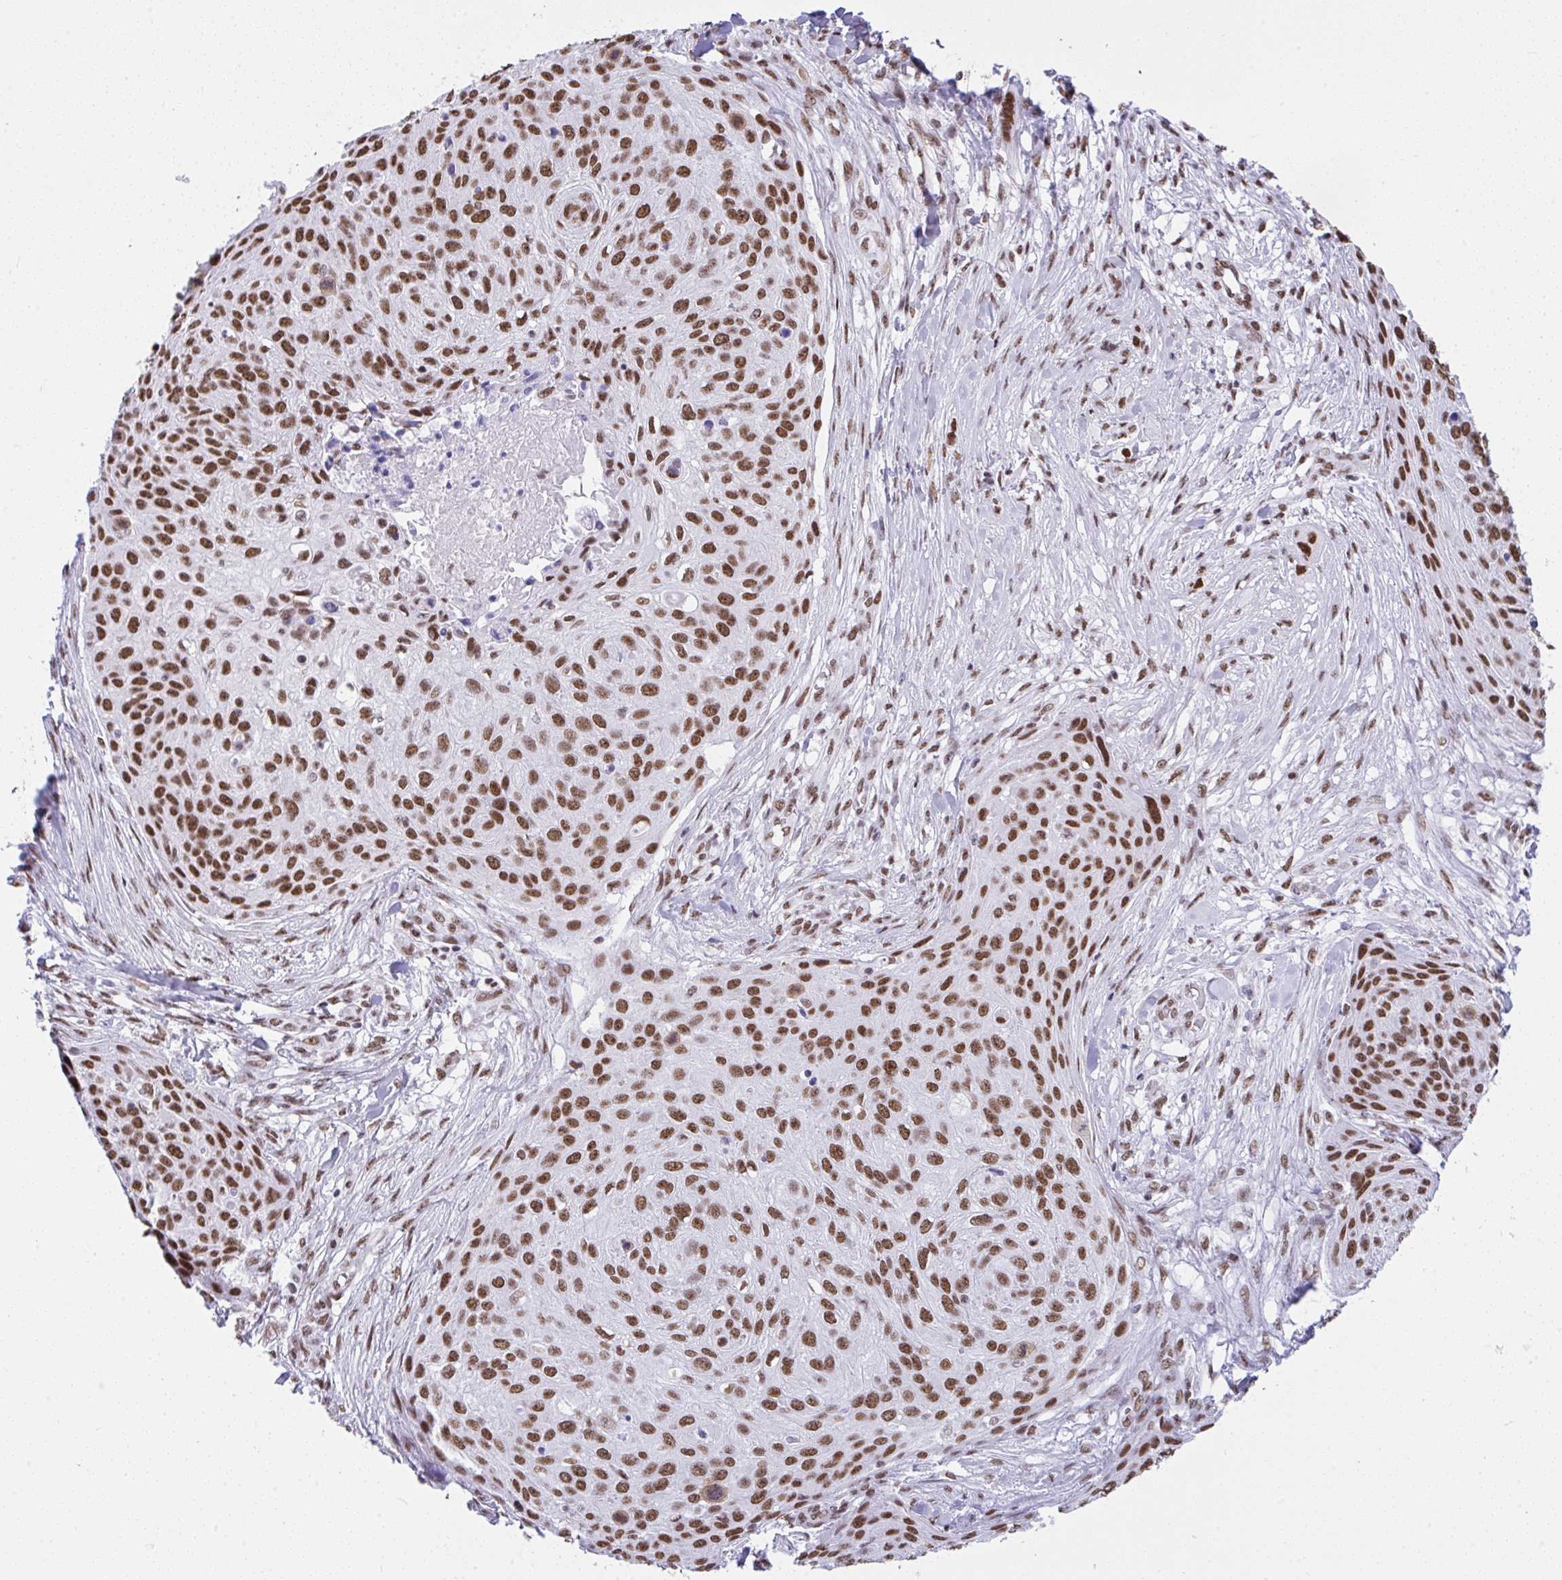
{"staining": {"intensity": "moderate", "quantity": ">75%", "location": "nuclear"}, "tissue": "skin cancer", "cell_type": "Tumor cells", "image_type": "cancer", "snomed": [{"axis": "morphology", "description": "Squamous cell carcinoma, NOS"}, {"axis": "topography", "description": "Skin"}], "caption": "Immunohistochemistry (IHC) micrograph of neoplastic tissue: skin squamous cell carcinoma stained using immunohistochemistry (IHC) demonstrates medium levels of moderate protein expression localized specifically in the nuclear of tumor cells, appearing as a nuclear brown color.", "gene": "DDX52", "patient": {"sex": "female", "age": 87}}